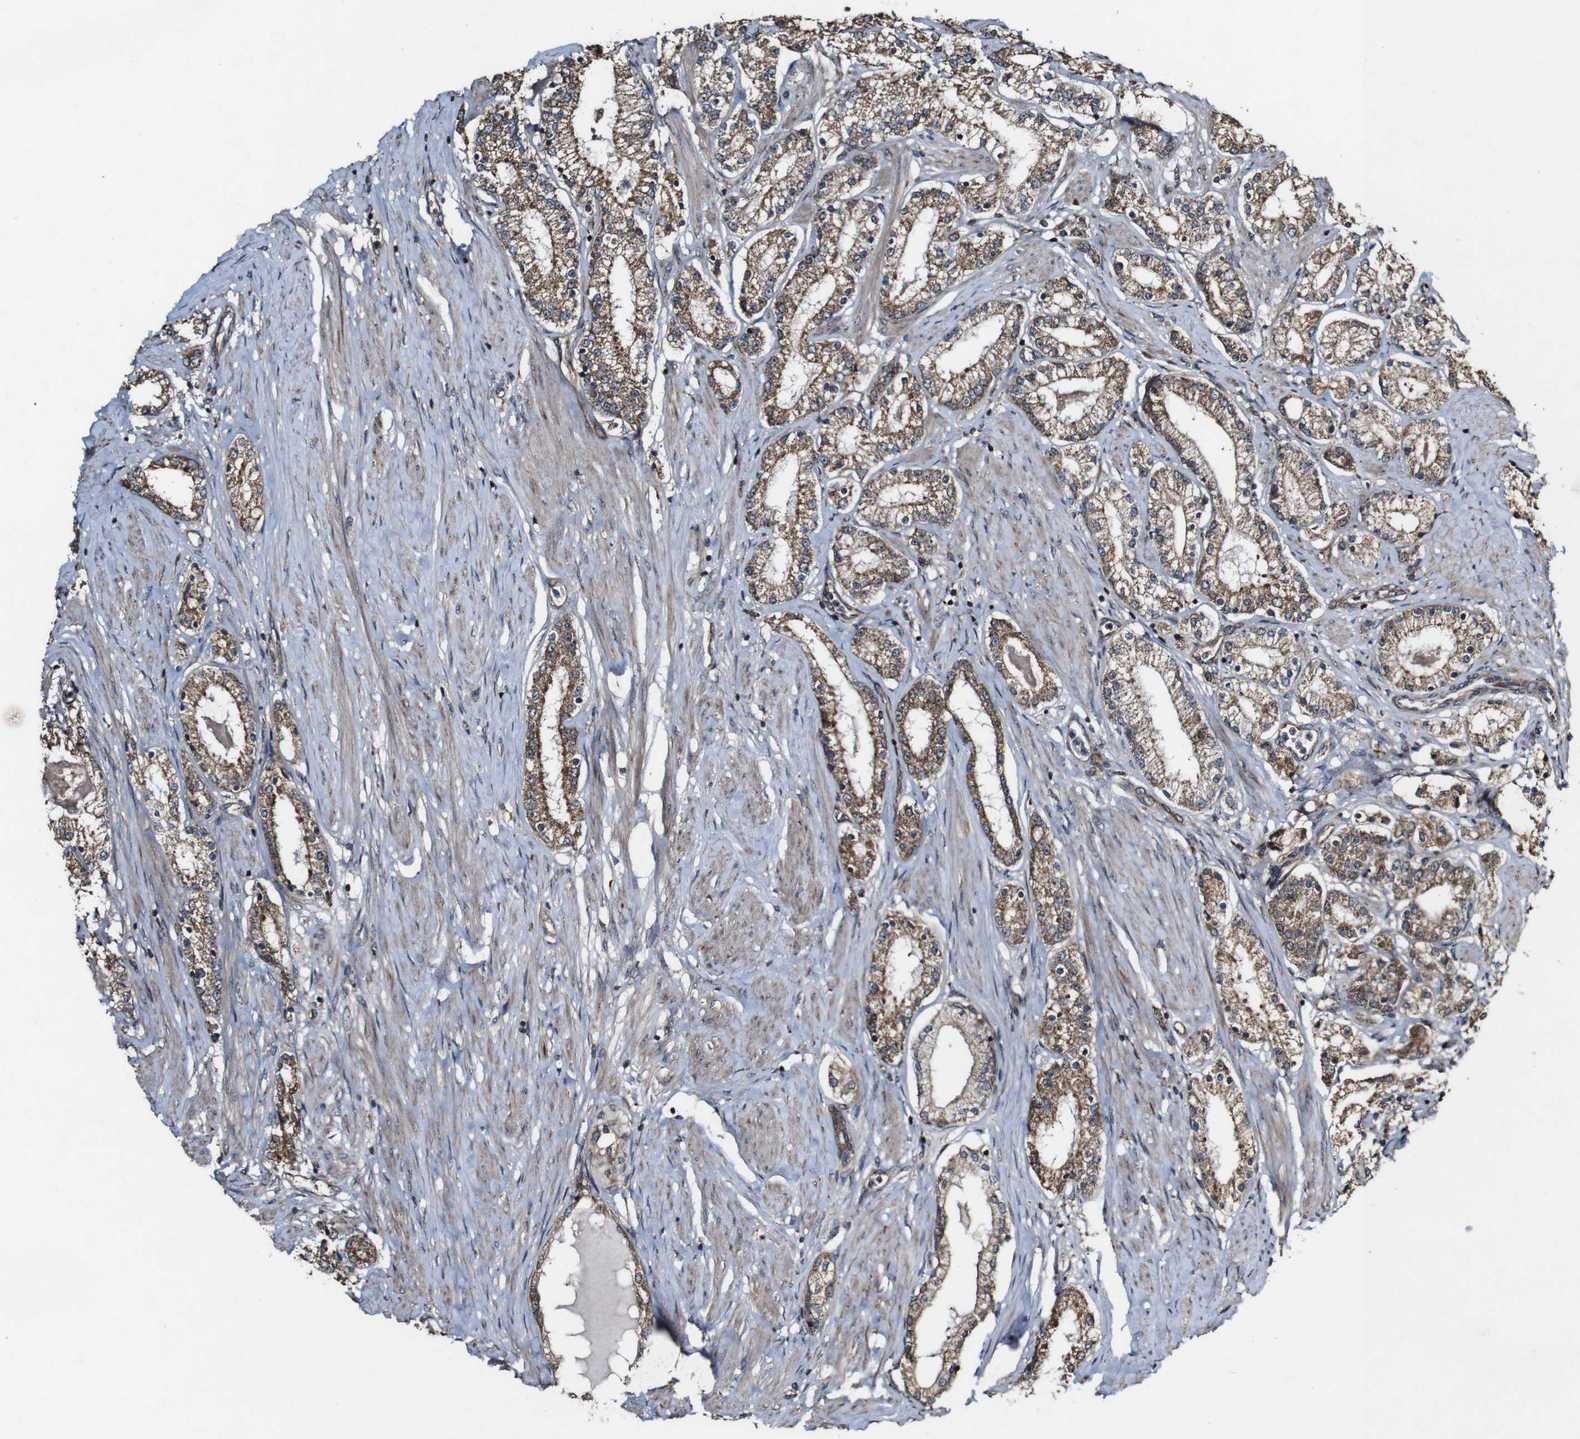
{"staining": {"intensity": "moderate", "quantity": ">75%", "location": "cytoplasmic/membranous"}, "tissue": "prostate cancer", "cell_type": "Tumor cells", "image_type": "cancer", "snomed": [{"axis": "morphology", "description": "Adenocarcinoma, Low grade"}, {"axis": "topography", "description": "Prostate"}], "caption": "Adenocarcinoma (low-grade) (prostate) was stained to show a protein in brown. There is medium levels of moderate cytoplasmic/membranous staining in about >75% of tumor cells.", "gene": "BTN3A3", "patient": {"sex": "male", "age": 63}}